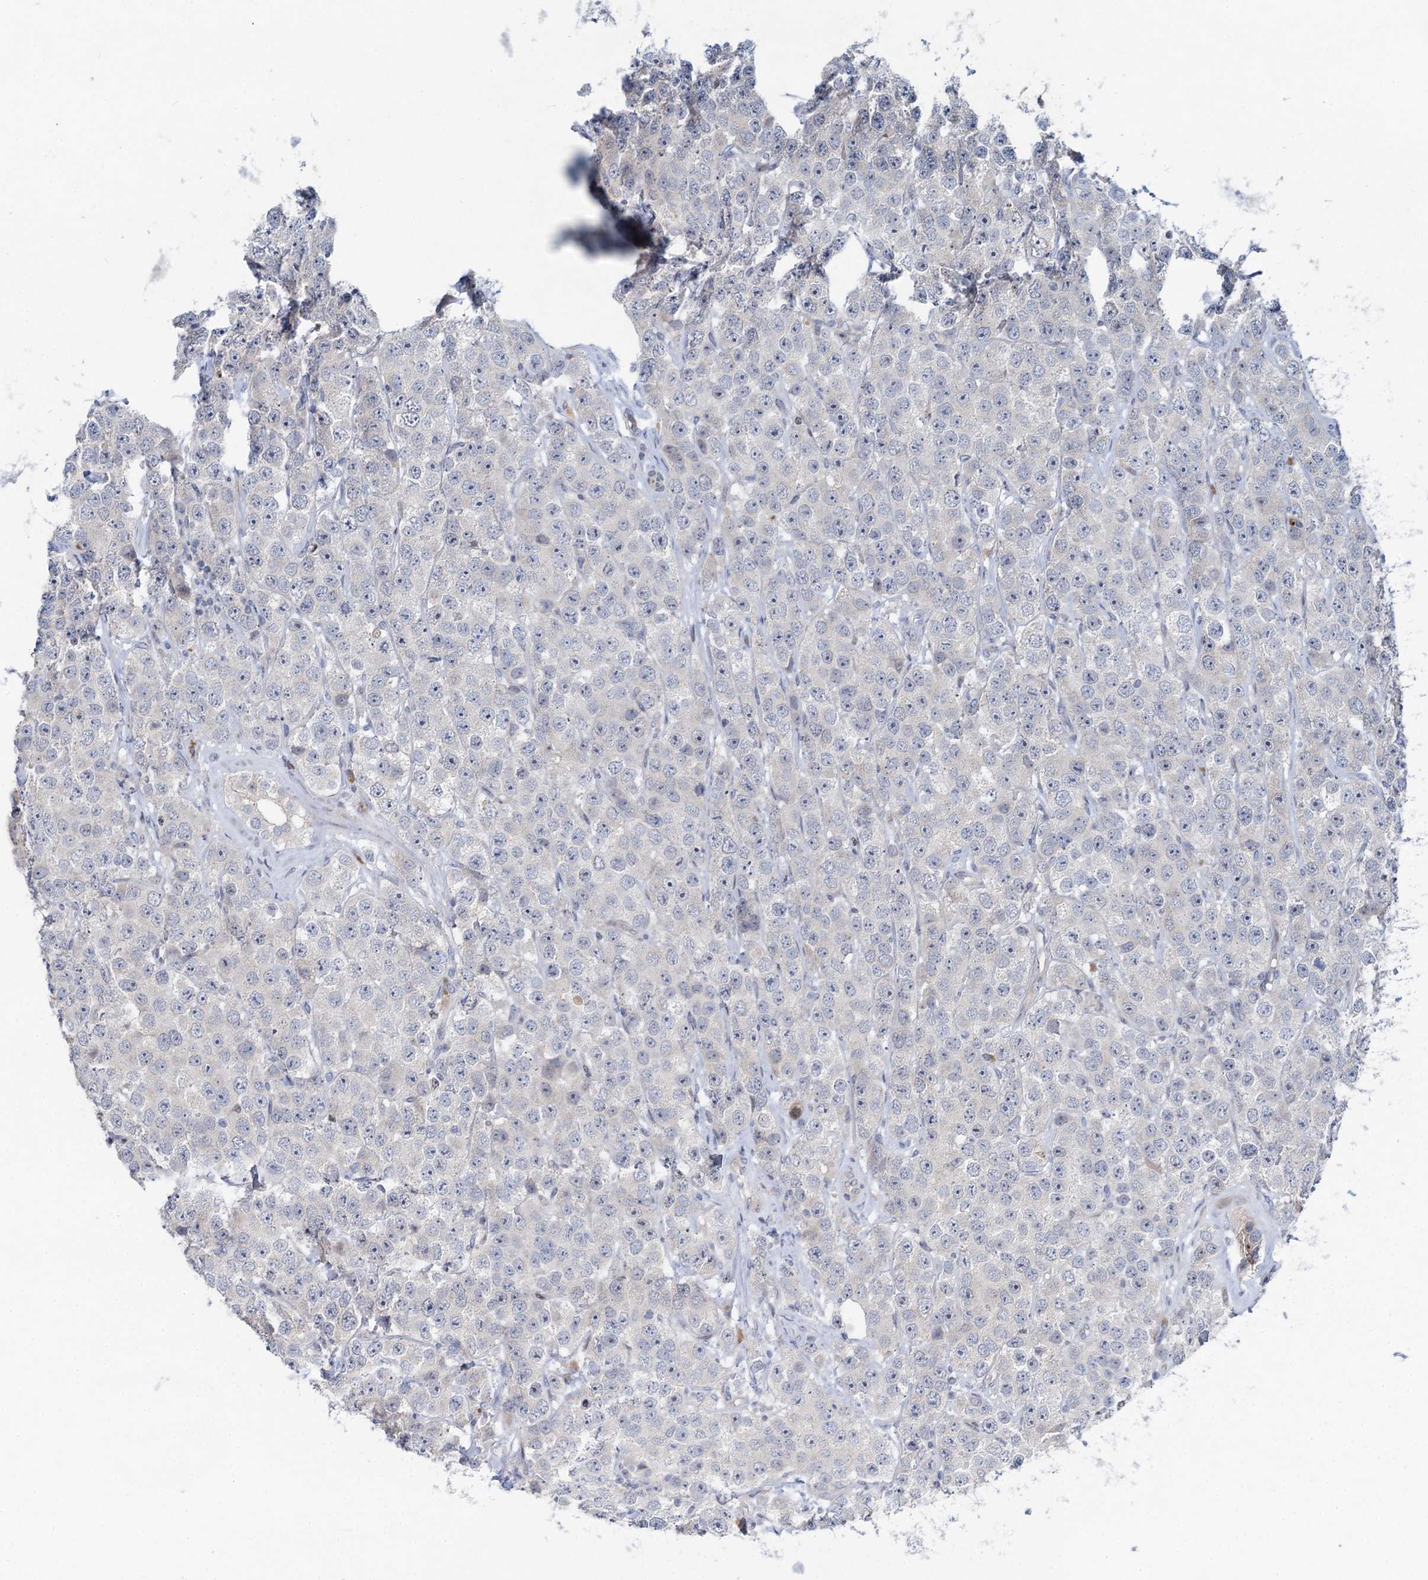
{"staining": {"intensity": "negative", "quantity": "none", "location": "none"}, "tissue": "testis cancer", "cell_type": "Tumor cells", "image_type": "cancer", "snomed": [{"axis": "morphology", "description": "Seminoma, NOS"}, {"axis": "topography", "description": "Testis"}], "caption": "Immunohistochemical staining of seminoma (testis) demonstrates no significant expression in tumor cells. (Stains: DAB (3,3'-diaminobenzidine) IHC with hematoxylin counter stain, Microscopy: brightfield microscopy at high magnification).", "gene": "QPCTL", "patient": {"sex": "male", "age": 28}}